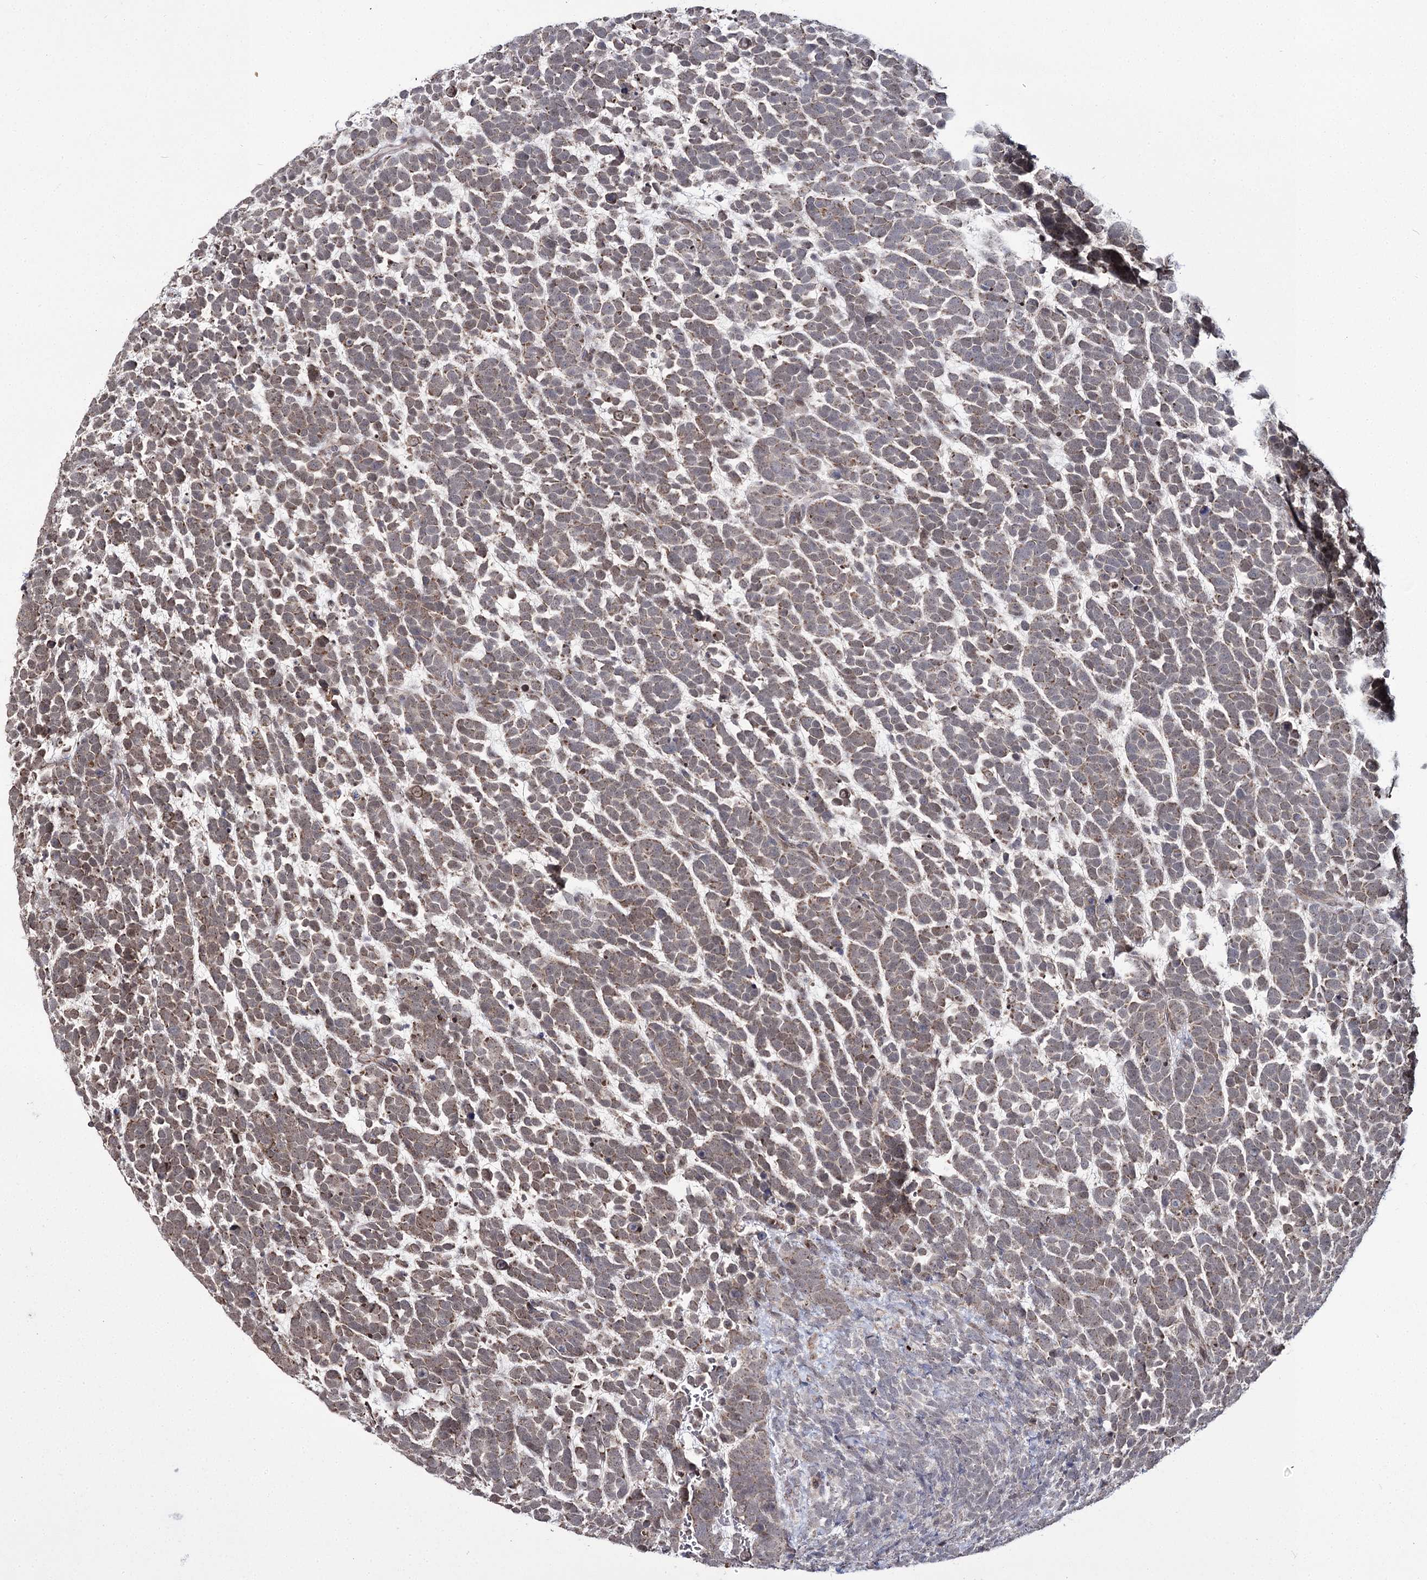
{"staining": {"intensity": "weak", "quantity": "25%-75%", "location": "cytoplasmic/membranous,nuclear"}, "tissue": "urothelial cancer", "cell_type": "Tumor cells", "image_type": "cancer", "snomed": [{"axis": "morphology", "description": "Urothelial carcinoma, High grade"}, {"axis": "topography", "description": "Urinary bladder"}], "caption": "Brown immunohistochemical staining in urothelial cancer displays weak cytoplasmic/membranous and nuclear expression in about 25%-75% of tumor cells. Nuclei are stained in blue.", "gene": "TRNT1", "patient": {"sex": "female", "age": 82}}